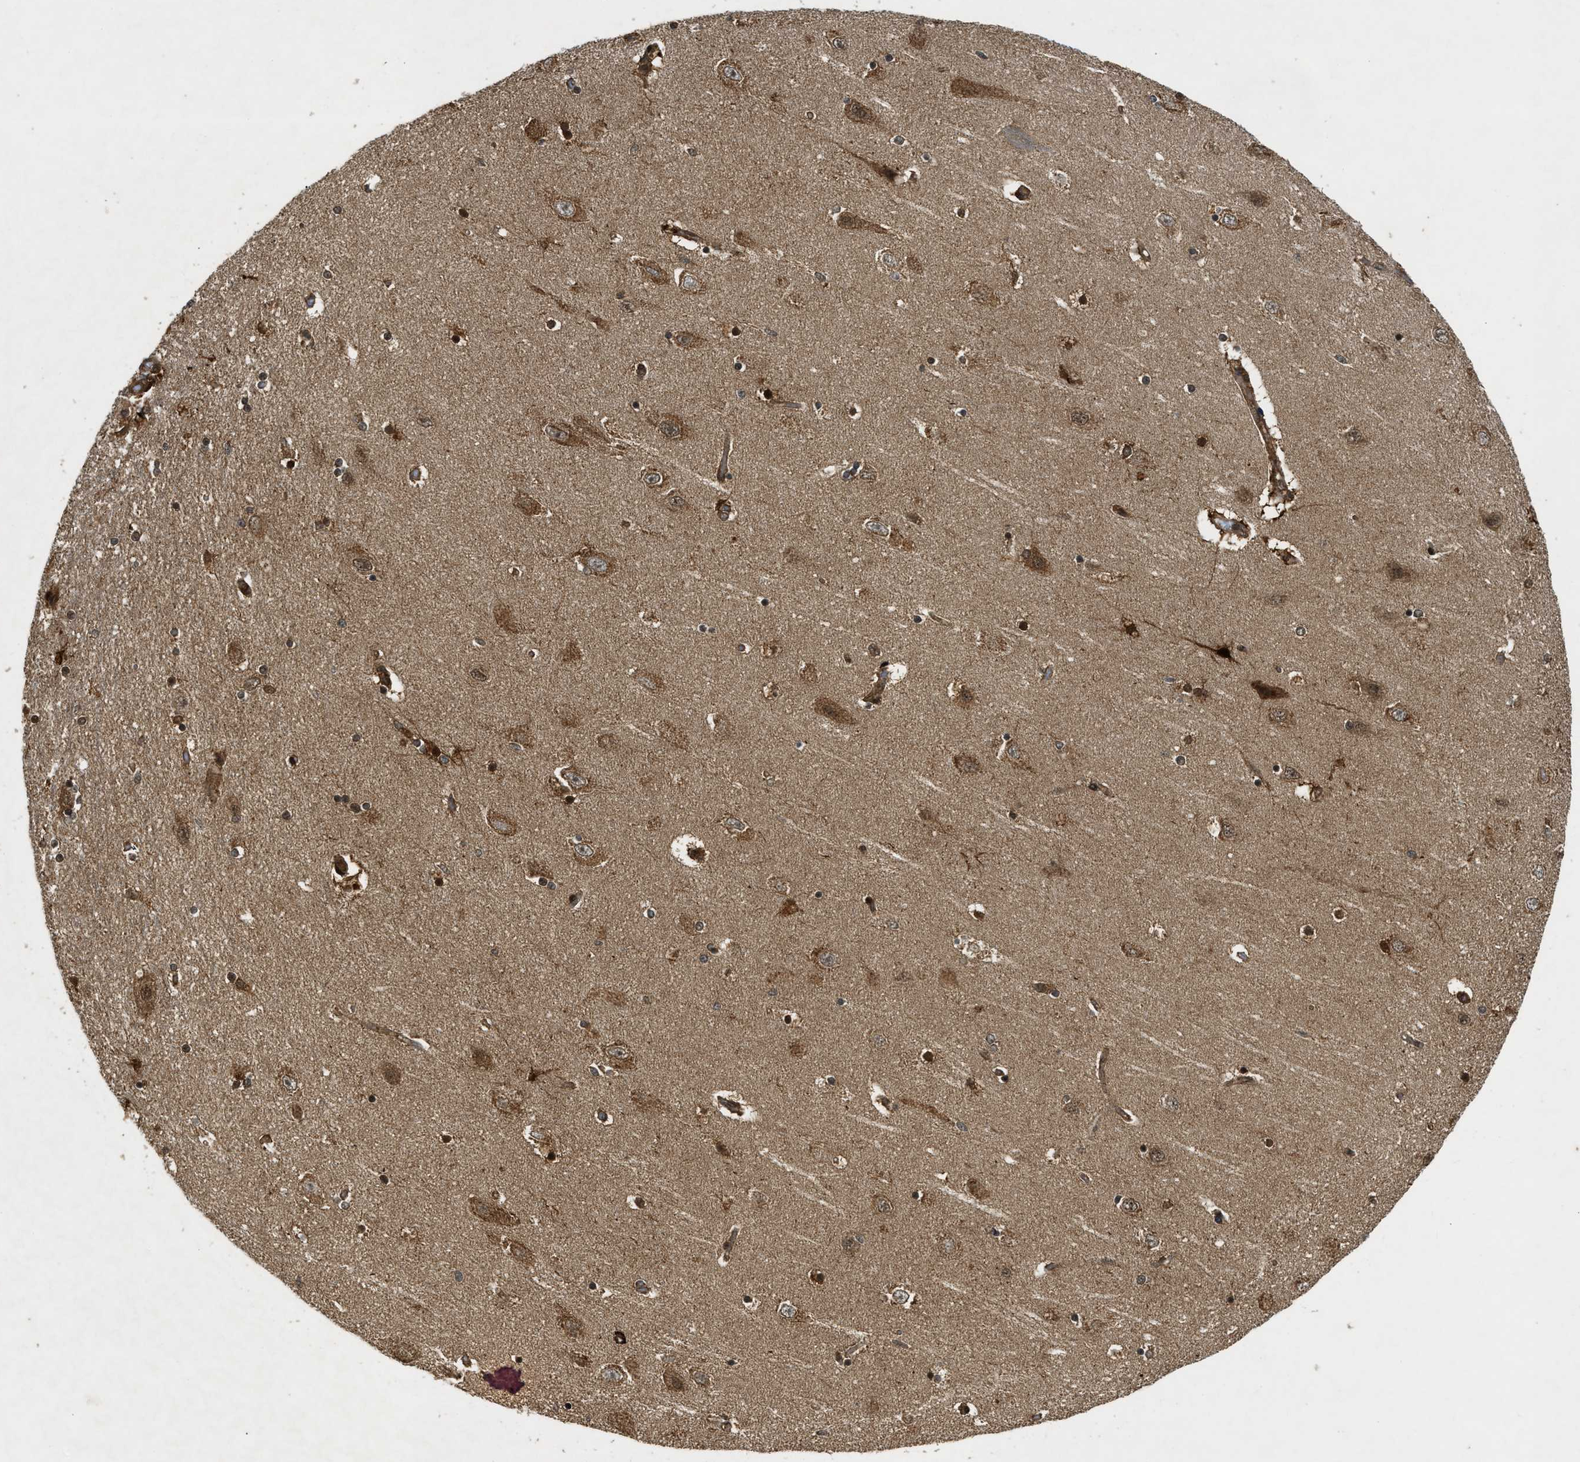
{"staining": {"intensity": "moderate", "quantity": "25%-75%", "location": "cytoplasmic/membranous,nuclear"}, "tissue": "hippocampus", "cell_type": "Glial cells", "image_type": "normal", "snomed": [{"axis": "morphology", "description": "Normal tissue, NOS"}, {"axis": "topography", "description": "Hippocampus"}], "caption": "Protein expression analysis of unremarkable hippocampus reveals moderate cytoplasmic/membranous,nuclear positivity in about 25%-75% of glial cells.", "gene": "EIF2AK3", "patient": {"sex": "female", "age": 54}}